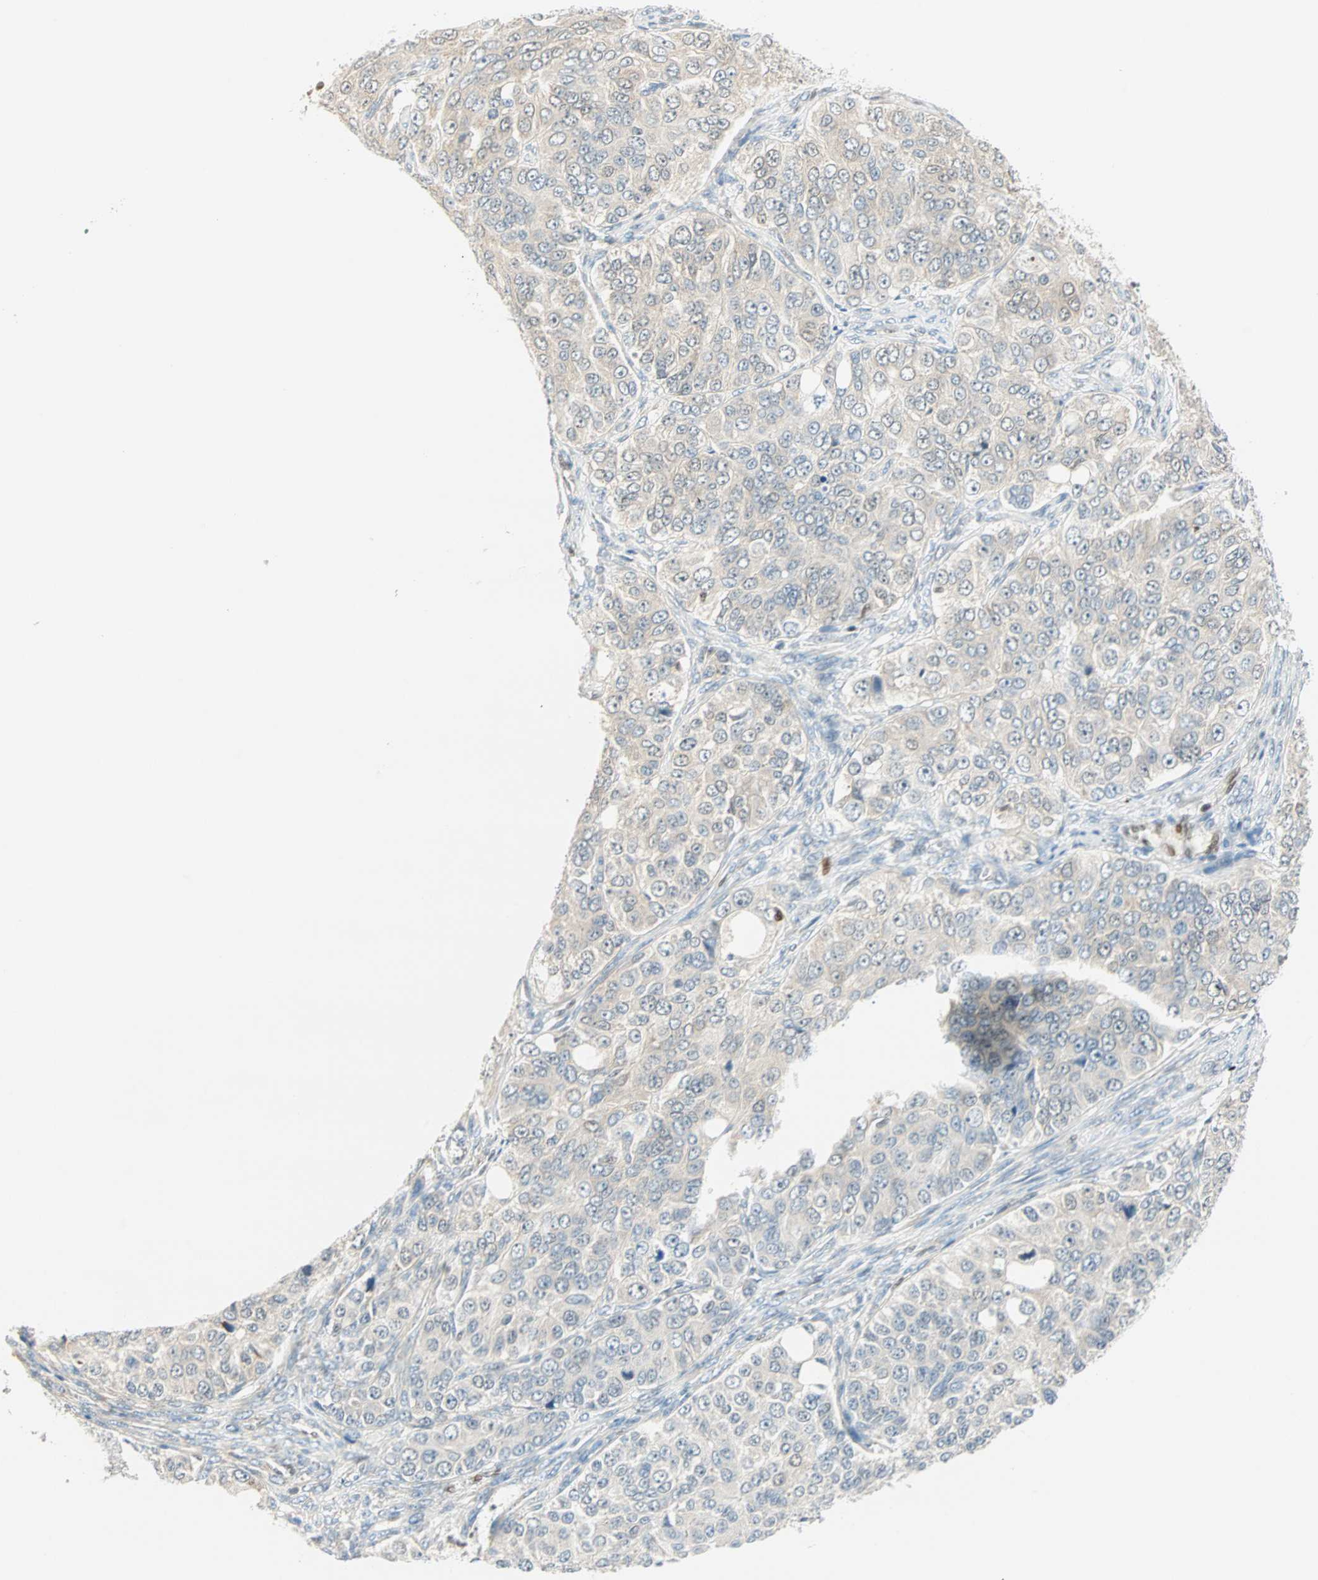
{"staining": {"intensity": "weak", "quantity": "<25%", "location": "cytoplasmic/membranous"}, "tissue": "ovarian cancer", "cell_type": "Tumor cells", "image_type": "cancer", "snomed": [{"axis": "morphology", "description": "Carcinoma, endometroid"}, {"axis": "topography", "description": "Ovary"}], "caption": "Photomicrograph shows no protein expression in tumor cells of endometroid carcinoma (ovarian) tissue. (DAB IHC, high magnification).", "gene": "MSX2", "patient": {"sex": "female", "age": 51}}